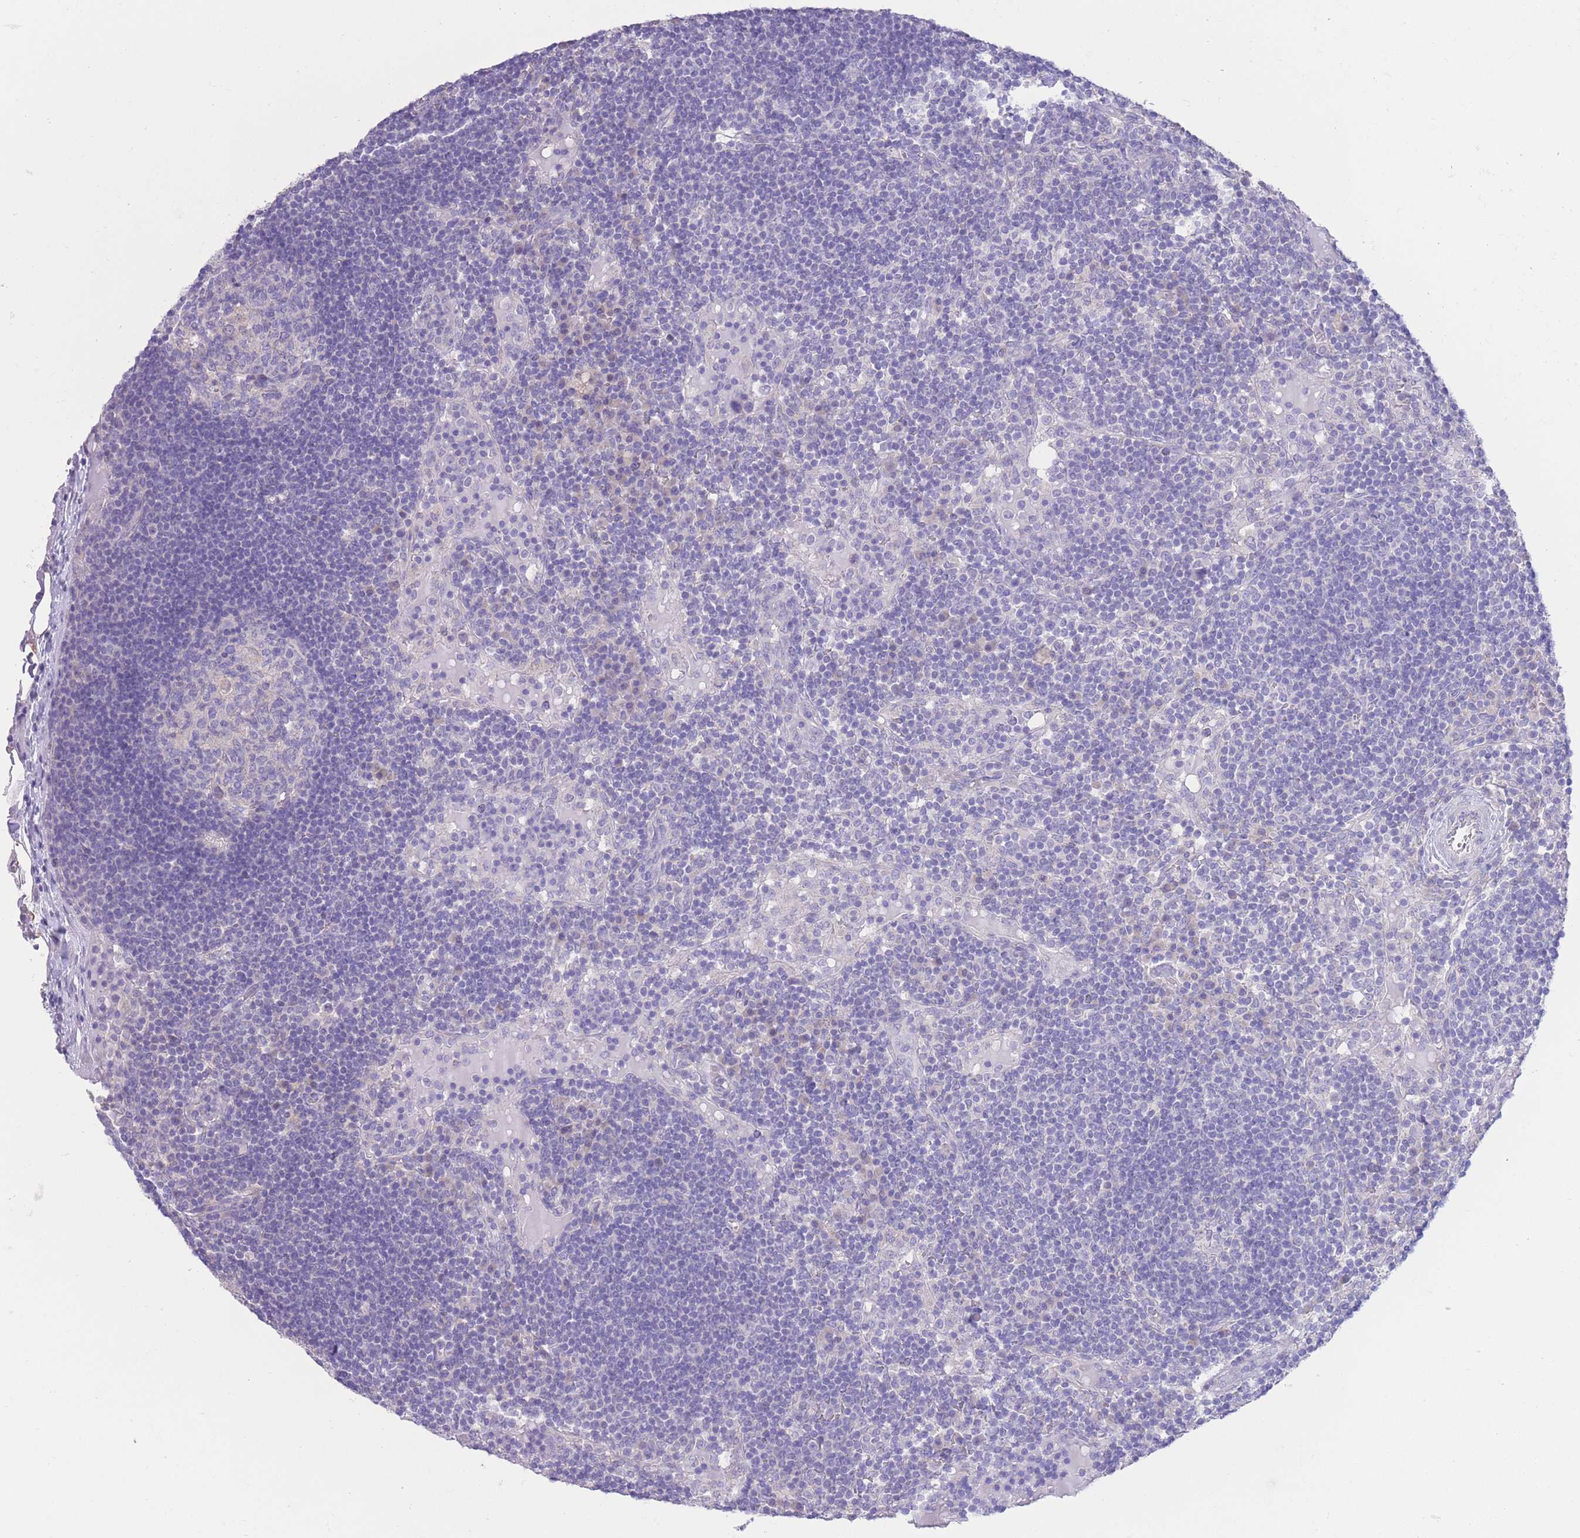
{"staining": {"intensity": "negative", "quantity": "none", "location": "none"}, "tissue": "lymph node", "cell_type": "Germinal center cells", "image_type": "normal", "snomed": [{"axis": "morphology", "description": "Normal tissue, NOS"}, {"axis": "topography", "description": "Lymph node"}], "caption": "DAB immunohistochemical staining of benign lymph node displays no significant positivity in germinal center cells. (Stains: DAB IHC with hematoxylin counter stain, Microscopy: brightfield microscopy at high magnification).", "gene": "FAH", "patient": {"sex": "male", "age": 53}}